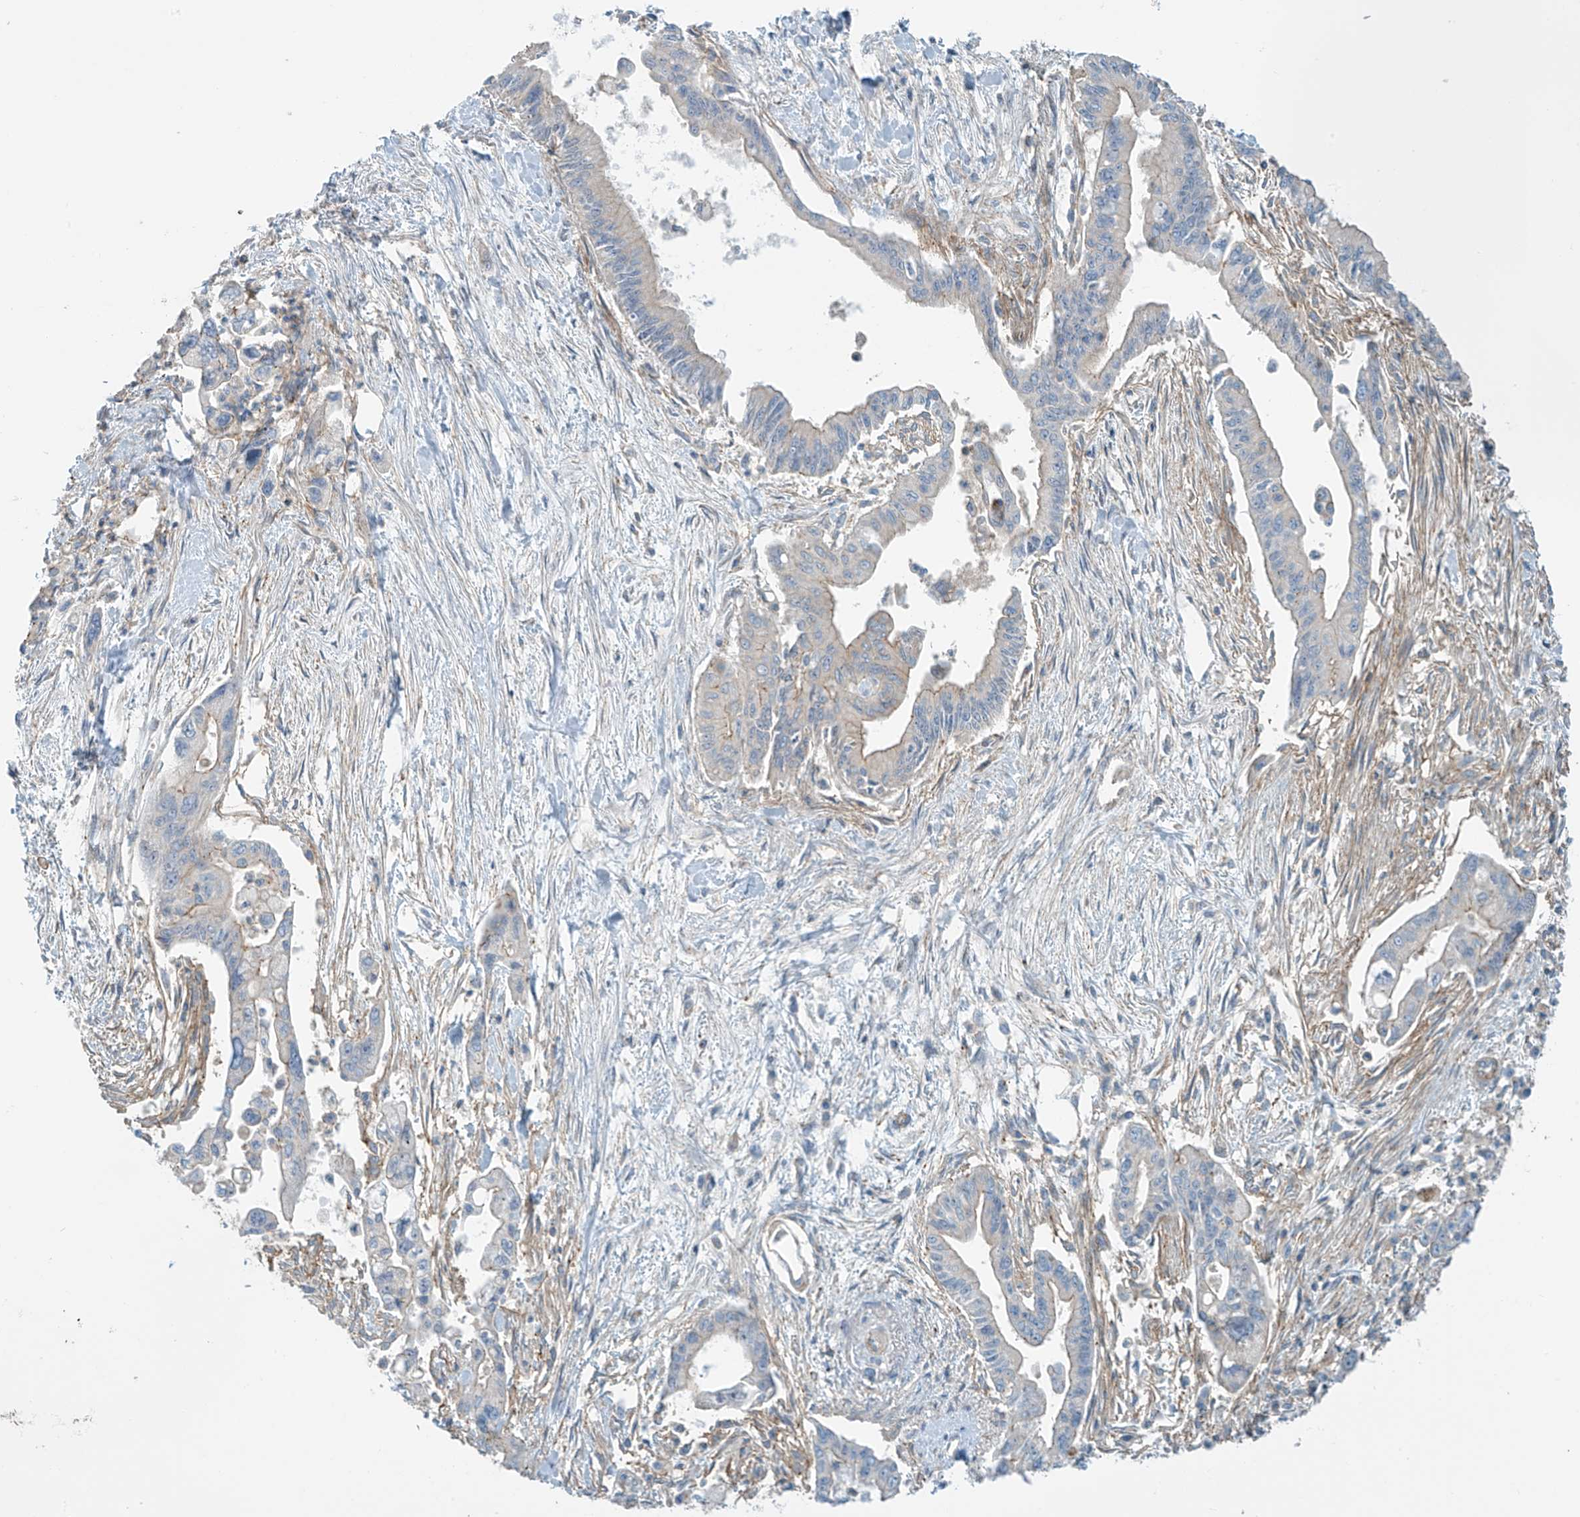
{"staining": {"intensity": "weak", "quantity": "<25%", "location": "cytoplasmic/membranous"}, "tissue": "pancreatic cancer", "cell_type": "Tumor cells", "image_type": "cancer", "snomed": [{"axis": "morphology", "description": "Adenocarcinoma, NOS"}, {"axis": "topography", "description": "Pancreas"}], "caption": "IHC of human adenocarcinoma (pancreatic) exhibits no positivity in tumor cells. Nuclei are stained in blue.", "gene": "SLC9A2", "patient": {"sex": "male", "age": 70}}